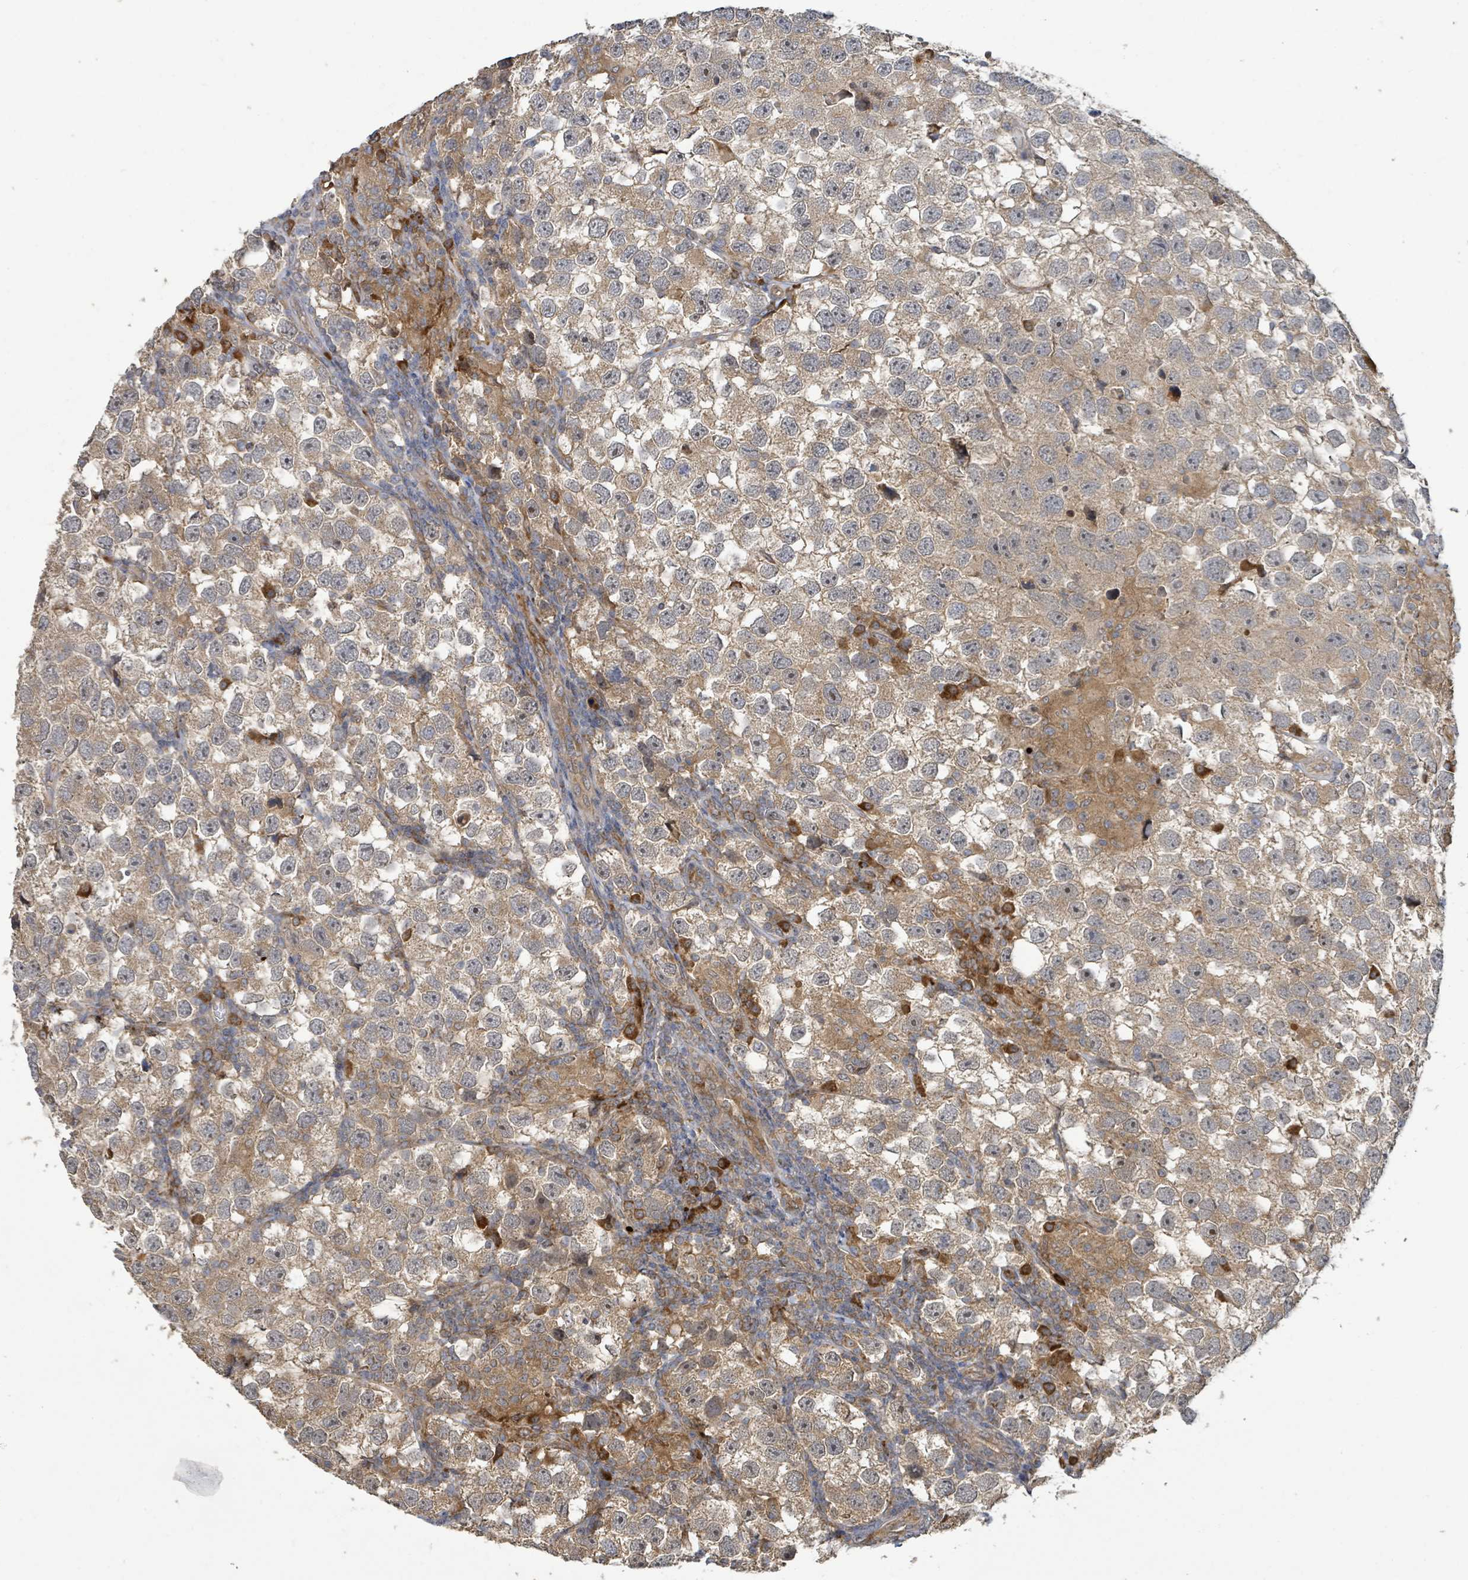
{"staining": {"intensity": "moderate", "quantity": ">75%", "location": "cytoplasmic/membranous"}, "tissue": "testis cancer", "cell_type": "Tumor cells", "image_type": "cancer", "snomed": [{"axis": "morphology", "description": "Seminoma, NOS"}, {"axis": "topography", "description": "Testis"}], "caption": "The image displays immunohistochemical staining of testis cancer (seminoma). There is moderate cytoplasmic/membranous positivity is appreciated in about >75% of tumor cells.", "gene": "STARD4", "patient": {"sex": "male", "age": 26}}